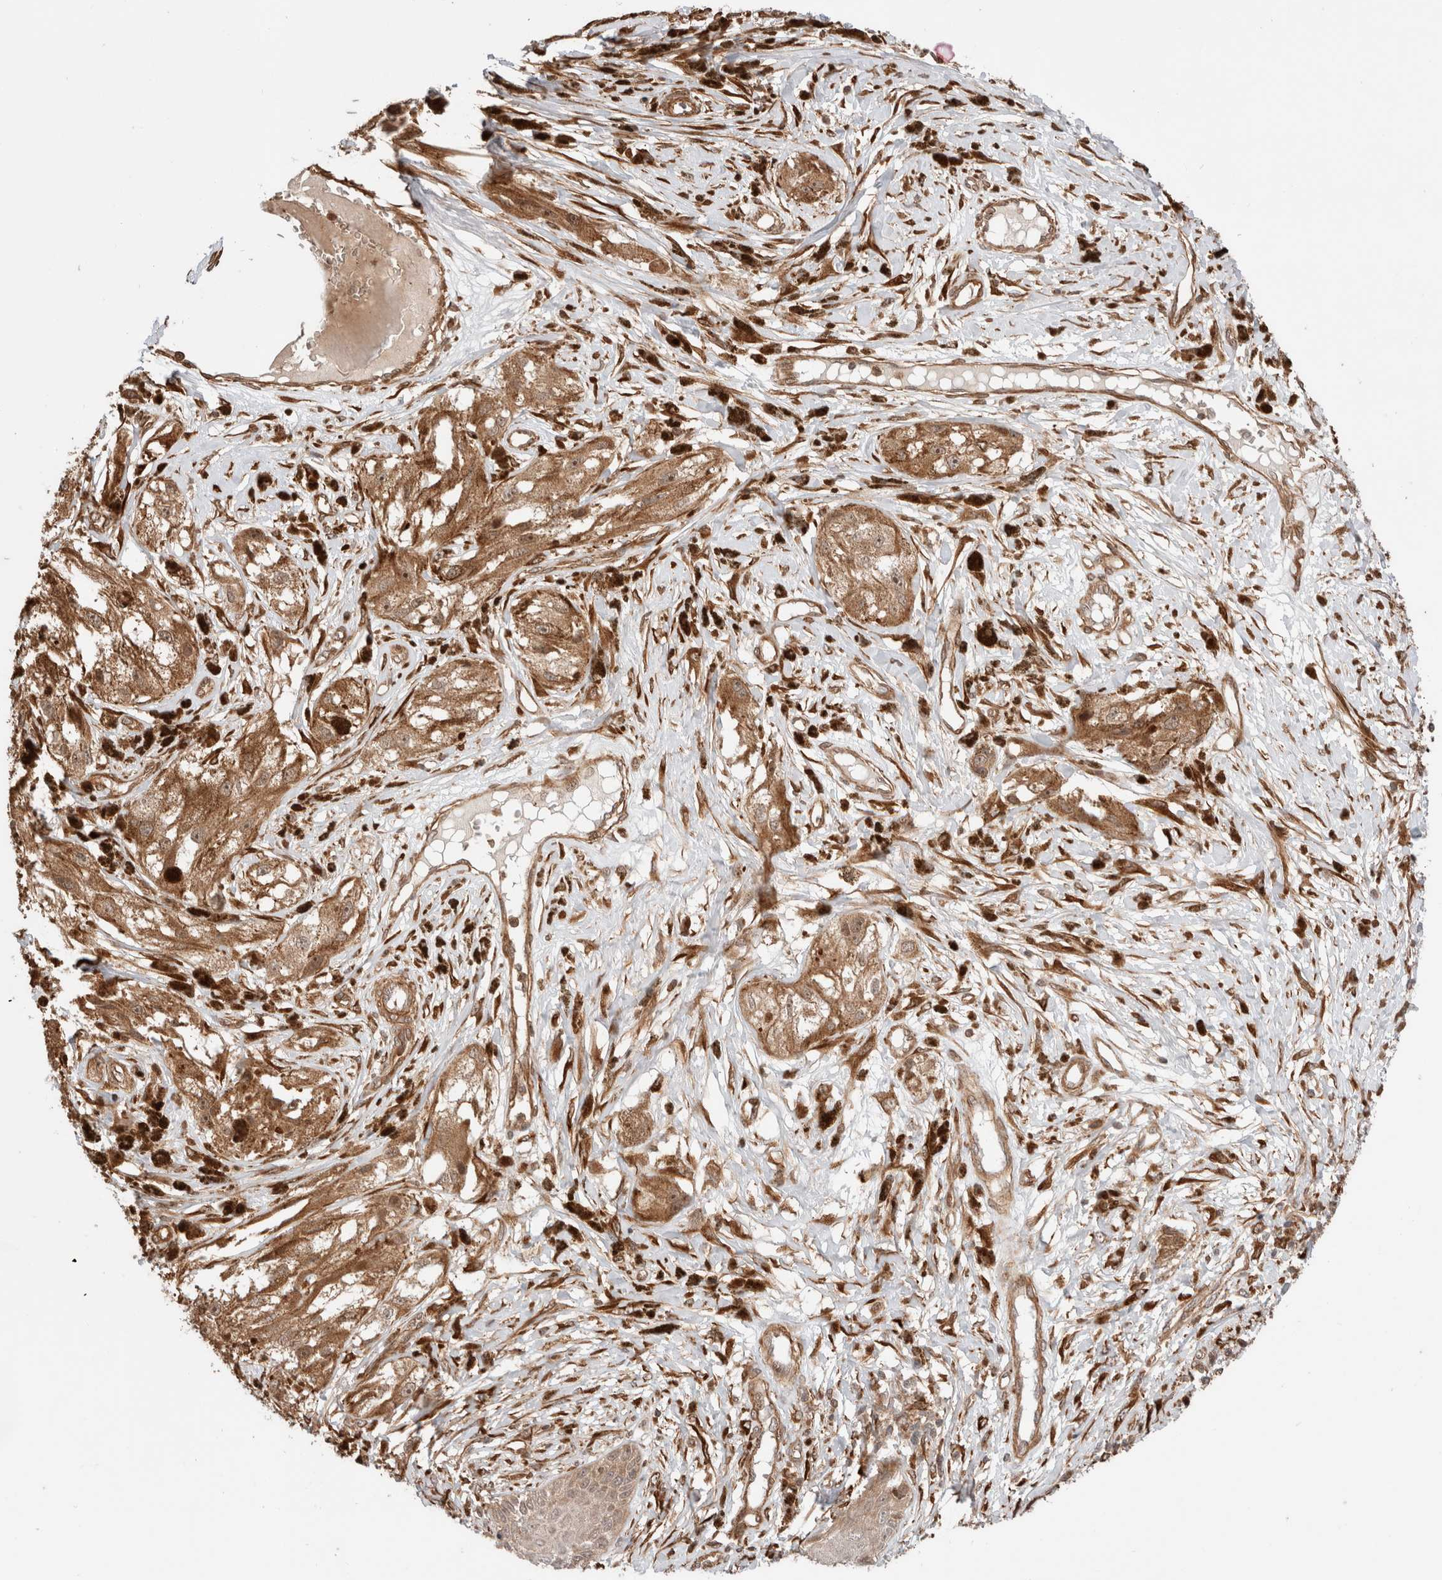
{"staining": {"intensity": "moderate", "quantity": ">75%", "location": "cytoplasmic/membranous"}, "tissue": "melanoma", "cell_type": "Tumor cells", "image_type": "cancer", "snomed": [{"axis": "morphology", "description": "Malignant melanoma, NOS"}, {"axis": "topography", "description": "Skin"}], "caption": "Human melanoma stained with a brown dye displays moderate cytoplasmic/membranous positive staining in about >75% of tumor cells.", "gene": "ZNF649", "patient": {"sex": "male", "age": 88}}